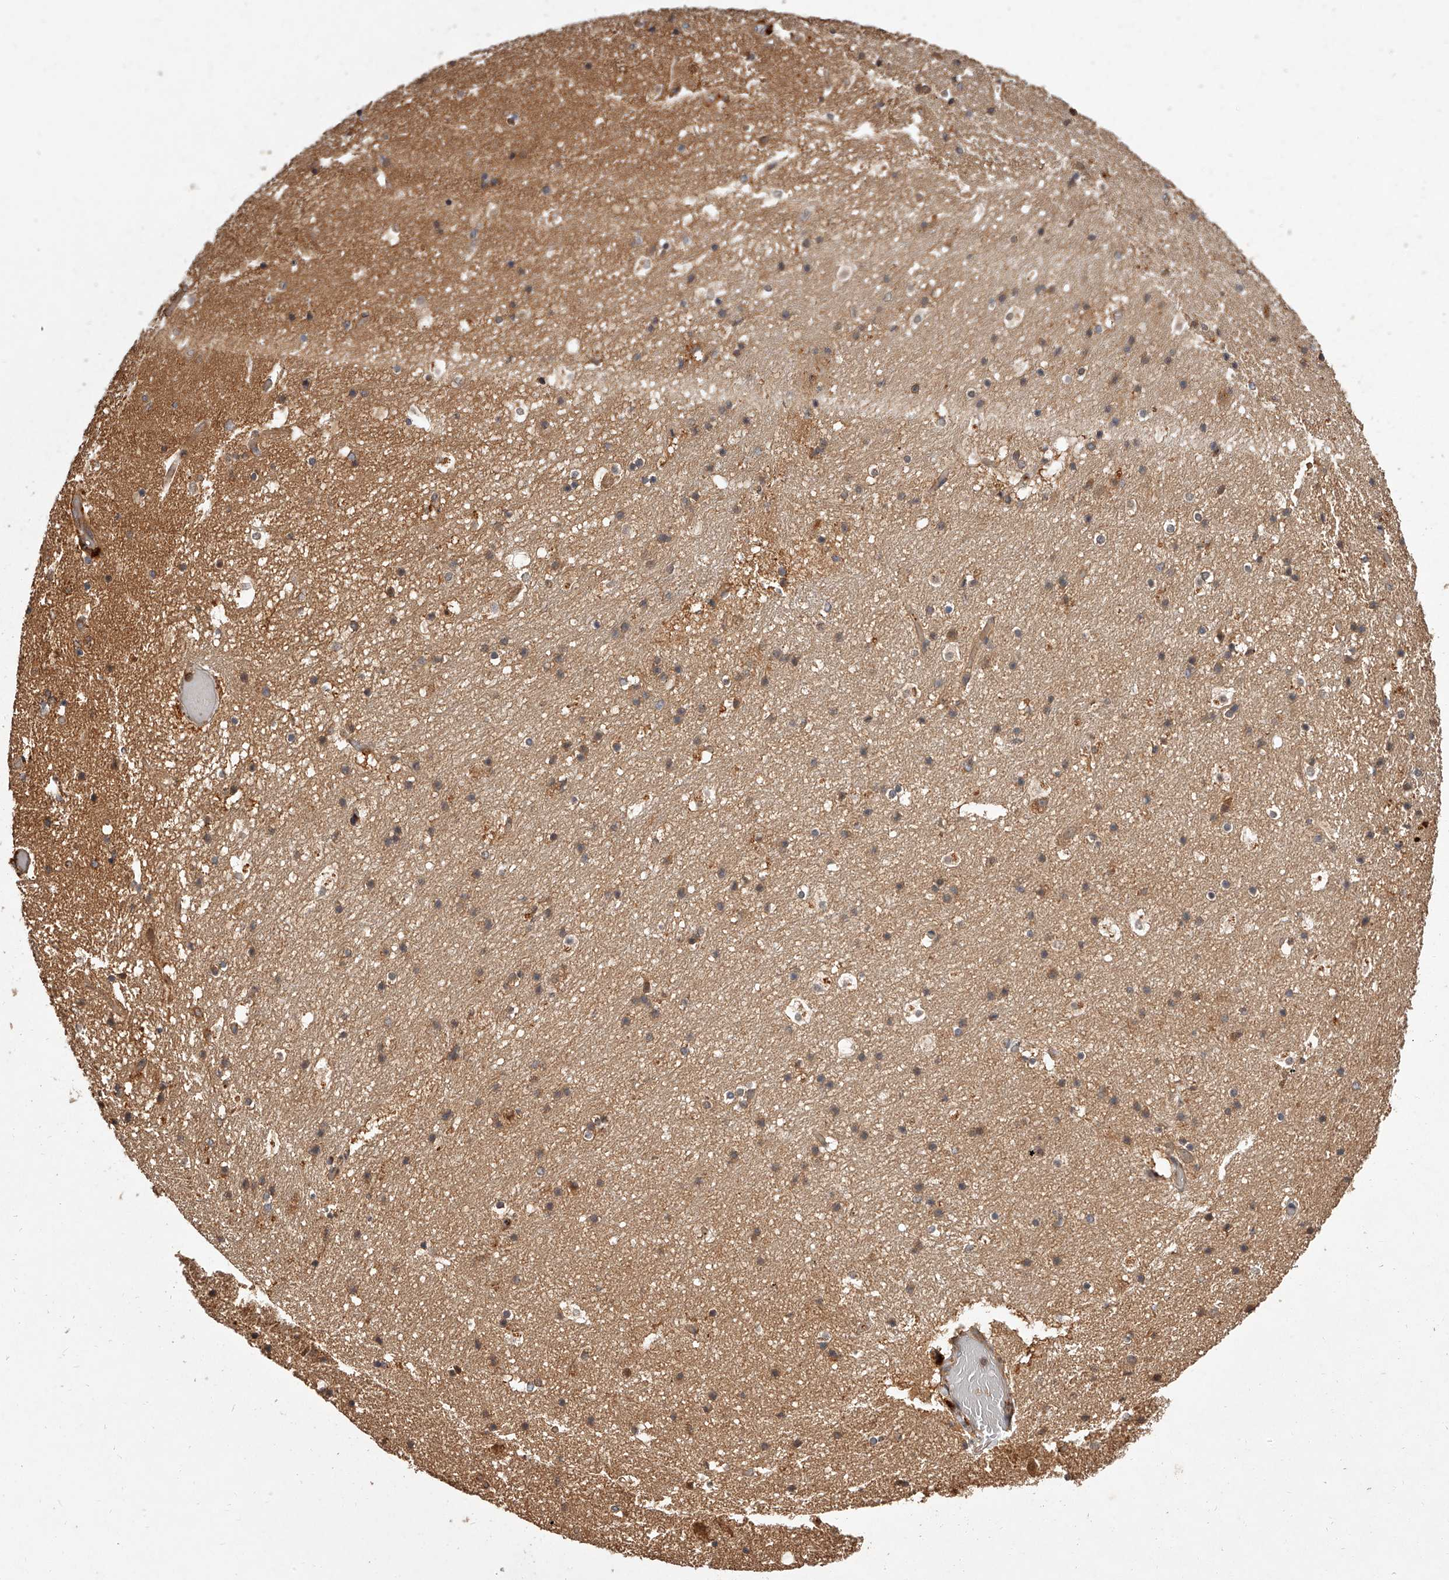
{"staining": {"intensity": "moderate", "quantity": ">75%", "location": "cytoplasmic/membranous"}, "tissue": "hippocampus", "cell_type": "Glial cells", "image_type": "normal", "snomed": [{"axis": "morphology", "description": "Normal tissue, NOS"}, {"axis": "topography", "description": "Hippocampus"}], "caption": "The immunohistochemical stain labels moderate cytoplasmic/membranous positivity in glial cells of benign hippocampus. (DAB IHC, brown staining for protein, blue staining for nuclei).", "gene": "CRYZL1", "patient": {"sex": "female", "age": 52}}